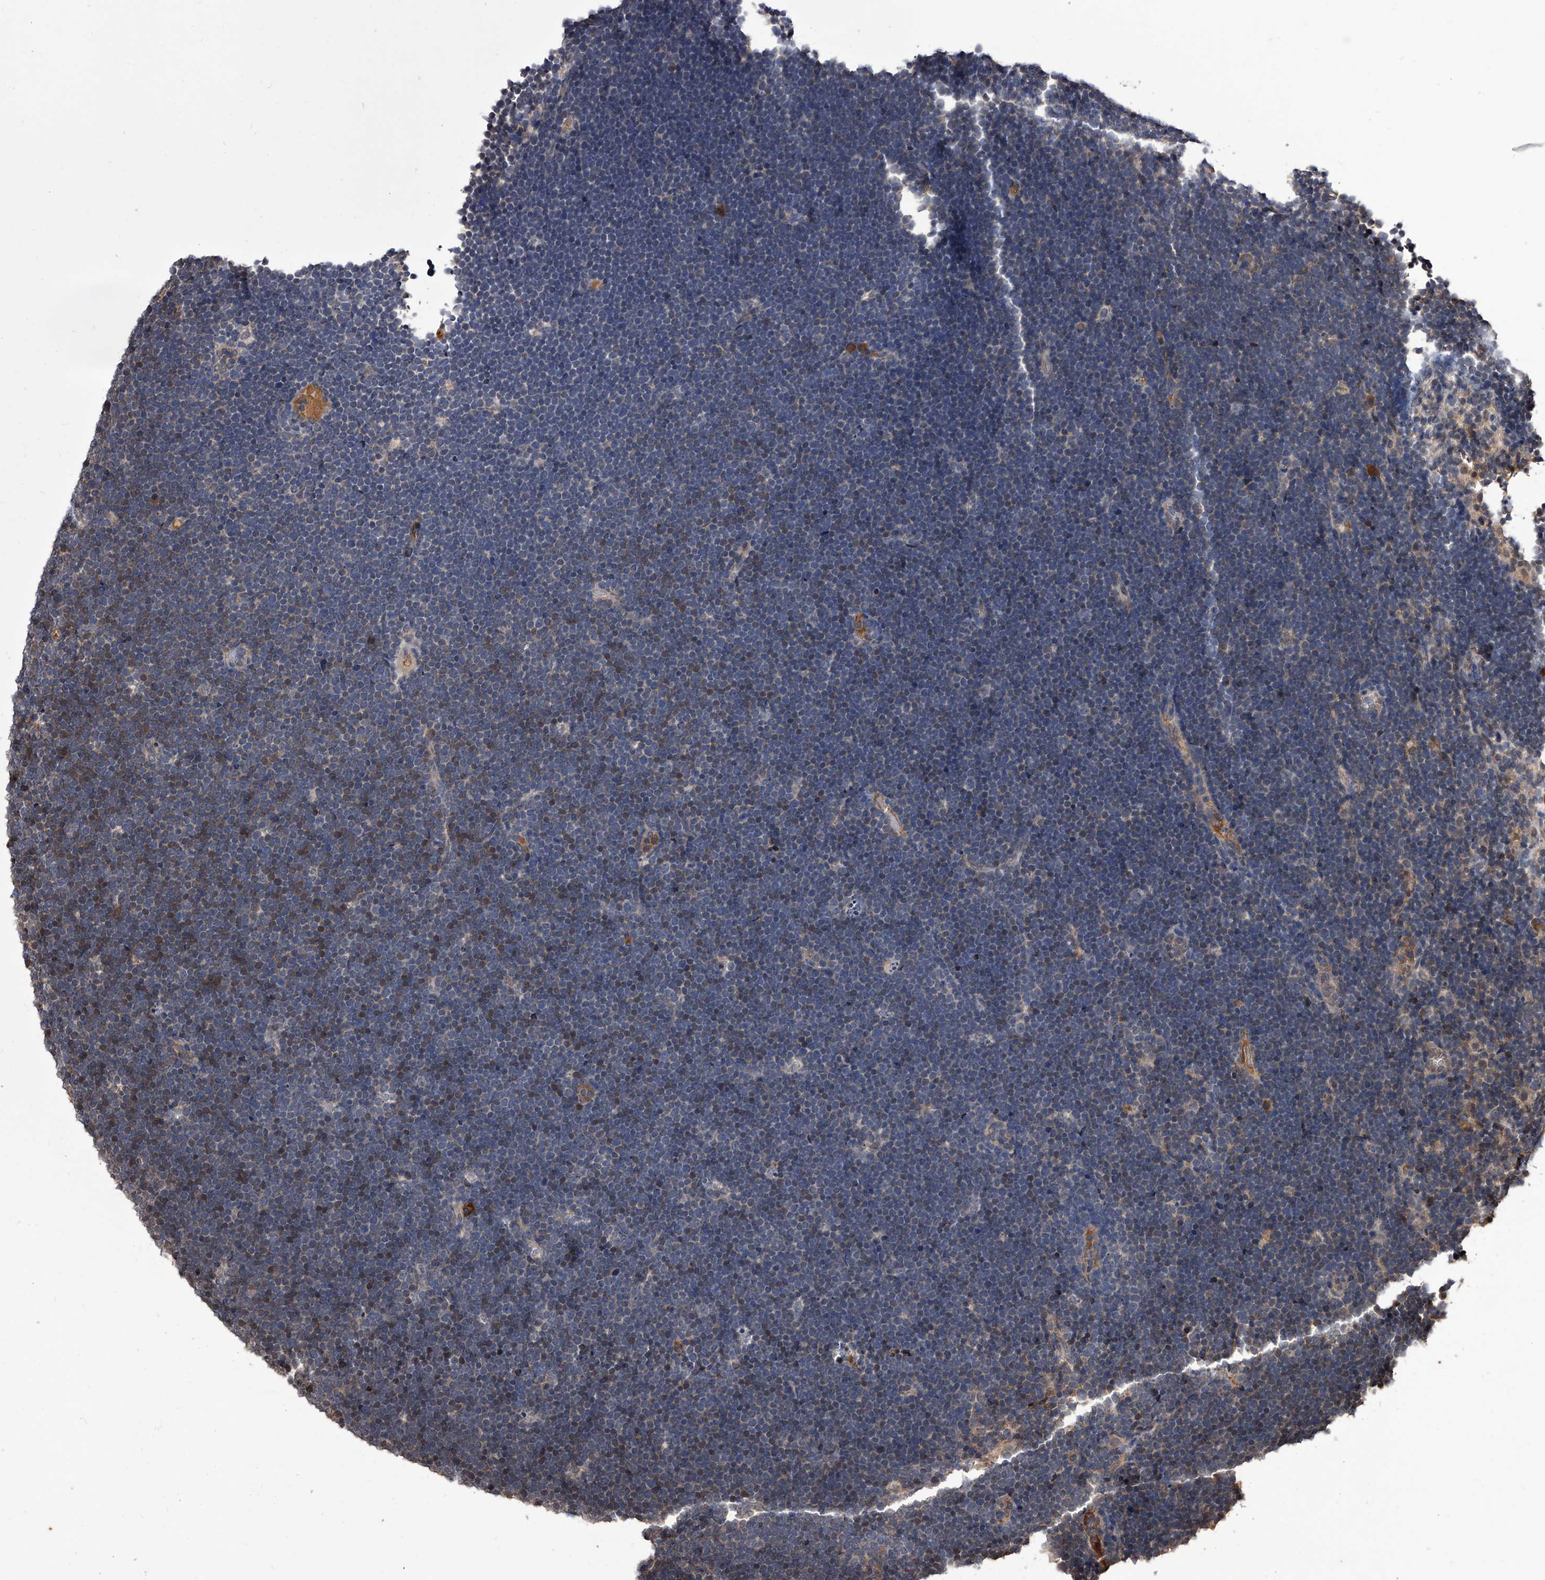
{"staining": {"intensity": "negative", "quantity": "none", "location": "none"}, "tissue": "lymphoma", "cell_type": "Tumor cells", "image_type": "cancer", "snomed": [{"axis": "morphology", "description": "Malignant lymphoma, non-Hodgkin's type, High grade"}, {"axis": "topography", "description": "Lymph node"}], "caption": "Immunohistochemistry (IHC) photomicrograph of neoplastic tissue: lymphoma stained with DAB (3,3'-diaminobenzidine) displays no significant protein positivity in tumor cells. (IHC, brightfield microscopy, high magnification).", "gene": "SLC18B1", "patient": {"sex": "male", "age": 13}}